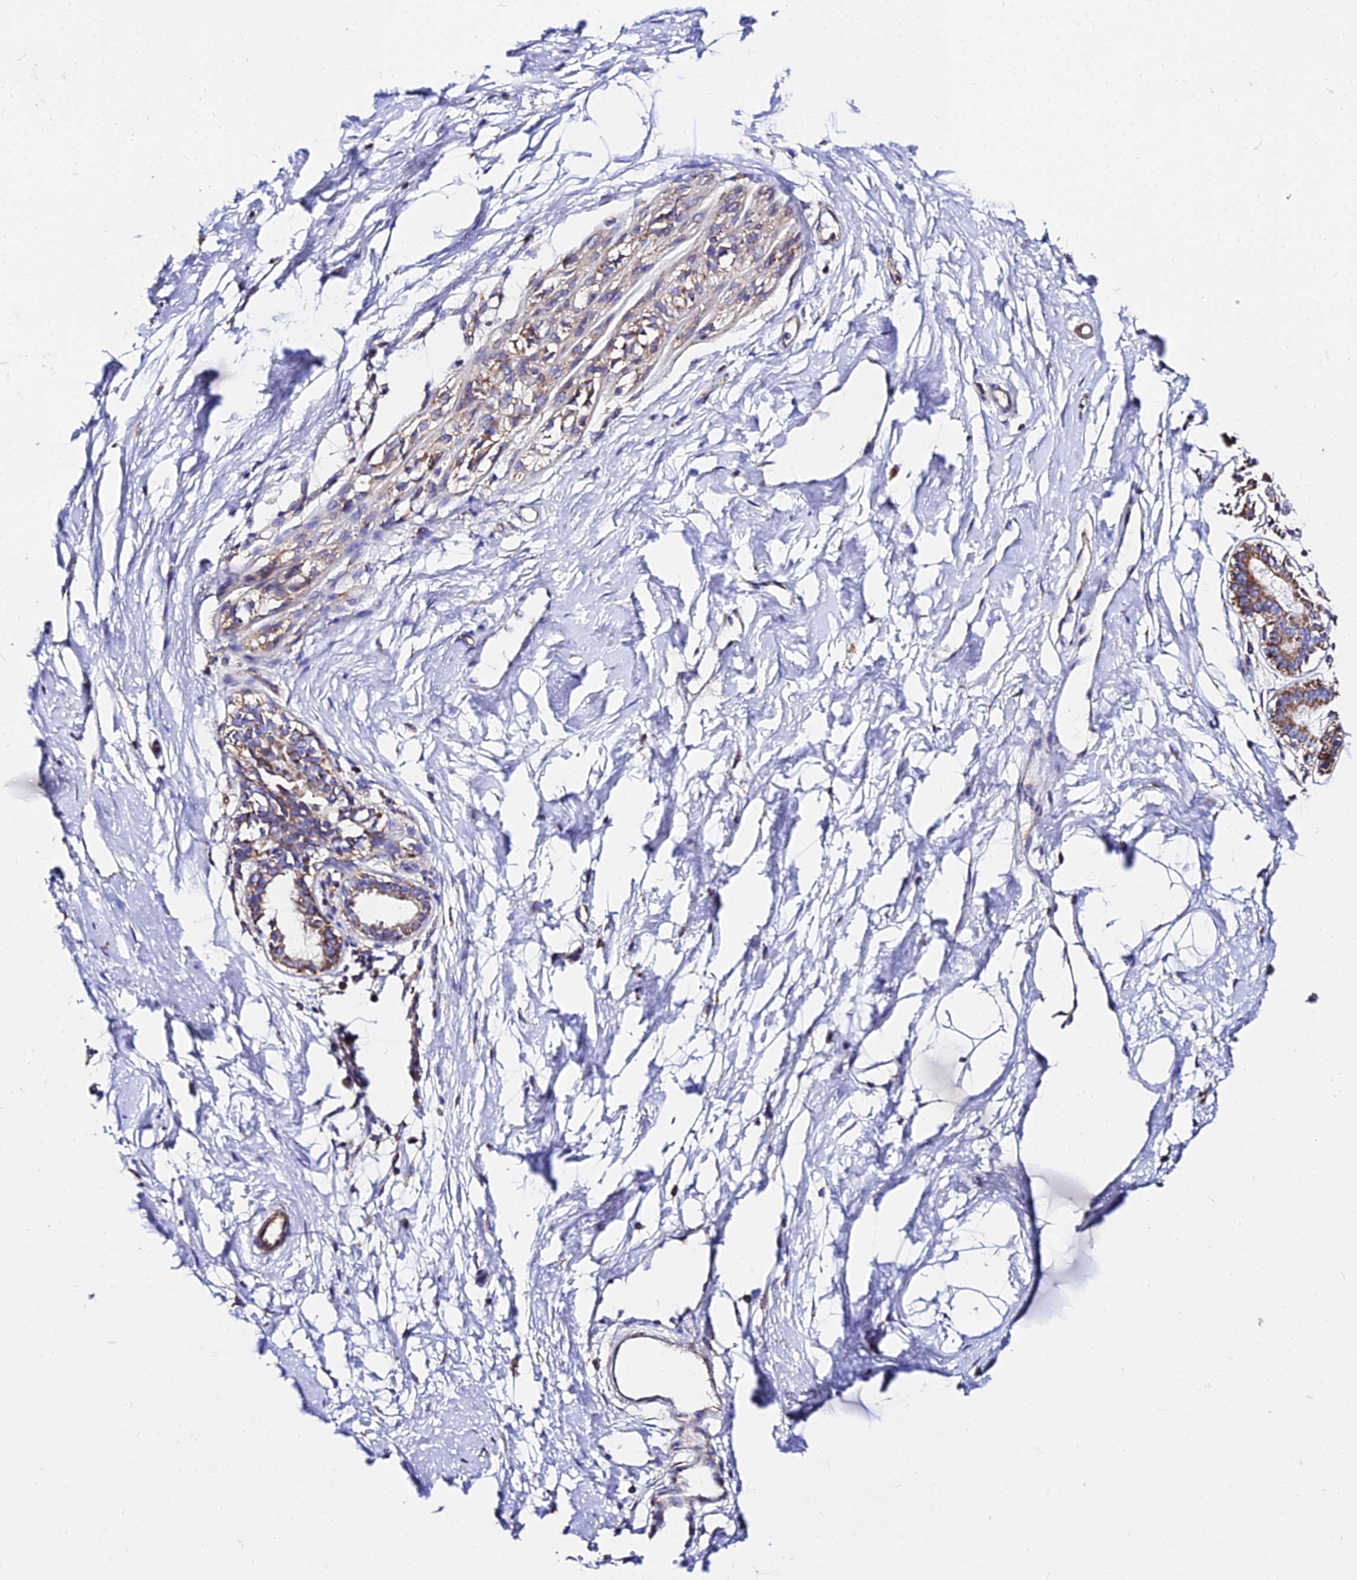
{"staining": {"intensity": "negative", "quantity": "none", "location": "none"}, "tissue": "breast", "cell_type": "Adipocytes", "image_type": "normal", "snomed": [{"axis": "morphology", "description": "Normal tissue, NOS"}, {"axis": "topography", "description": "Breast"}], "caption": "This is an immunohistochemistry histopathology image of unremarkable breast. There is no expression in adipocytes.", "gene": "ZNF573", "patient": {"sex": "female", "age": 45}}